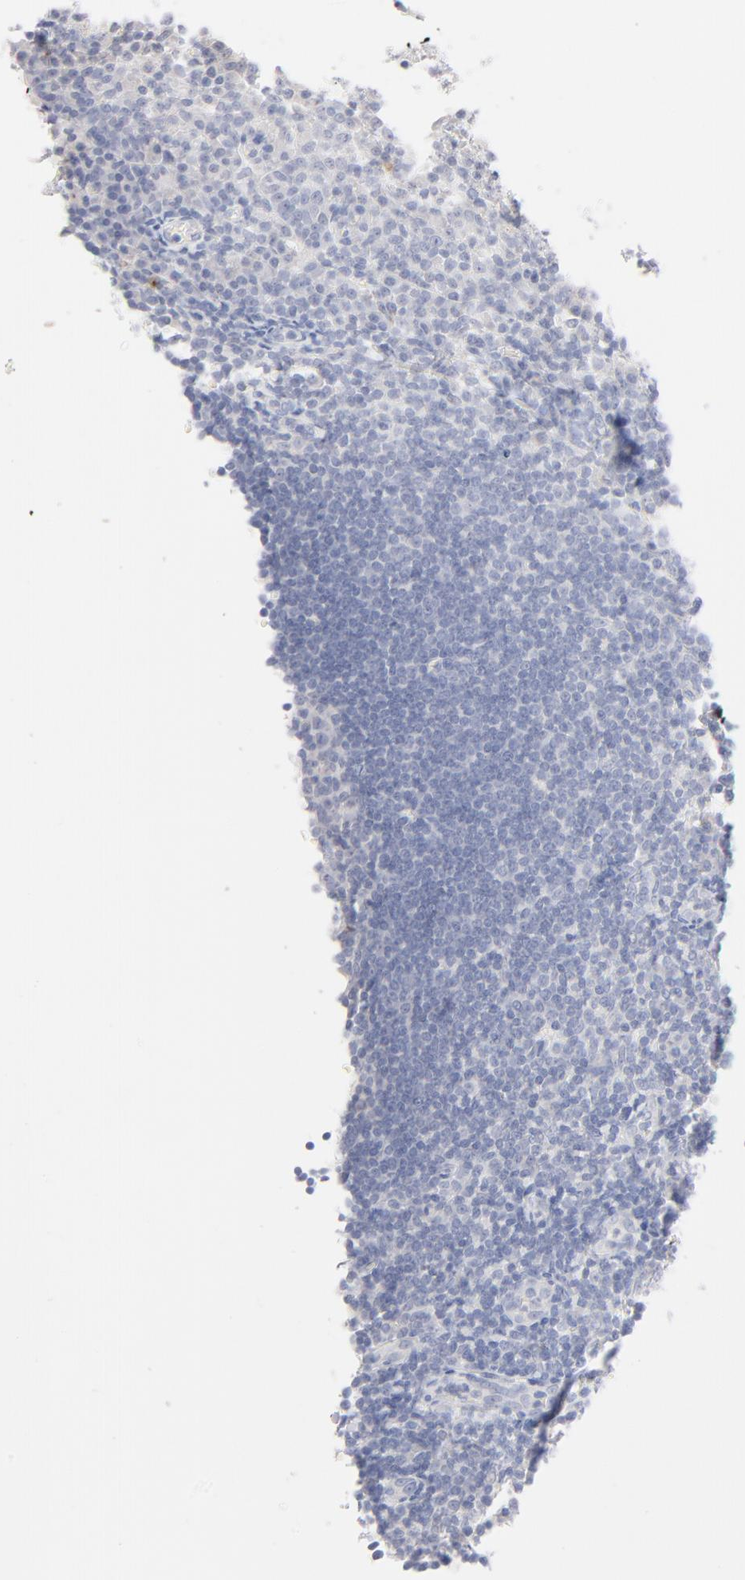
{"staining": {"intensity": "negative", "quantity": "none", "location": "none"}, "tissue": "tonsil", "cell_type": "Germinal center cells", "image_type": "normal", "snomed": [{"axis": "morphology", "description": "Normal tissue, NOS"}, {"axis": "topography", "description": "Tonsil"}], "caption": "DAB (3,3'-diaminobenzidine) immunohistochemical staining of normal tonsil shows no significant staining in germinal center cells.", "gene": "ONECUT1", "patient": {"sex": "female", "age": 40}}